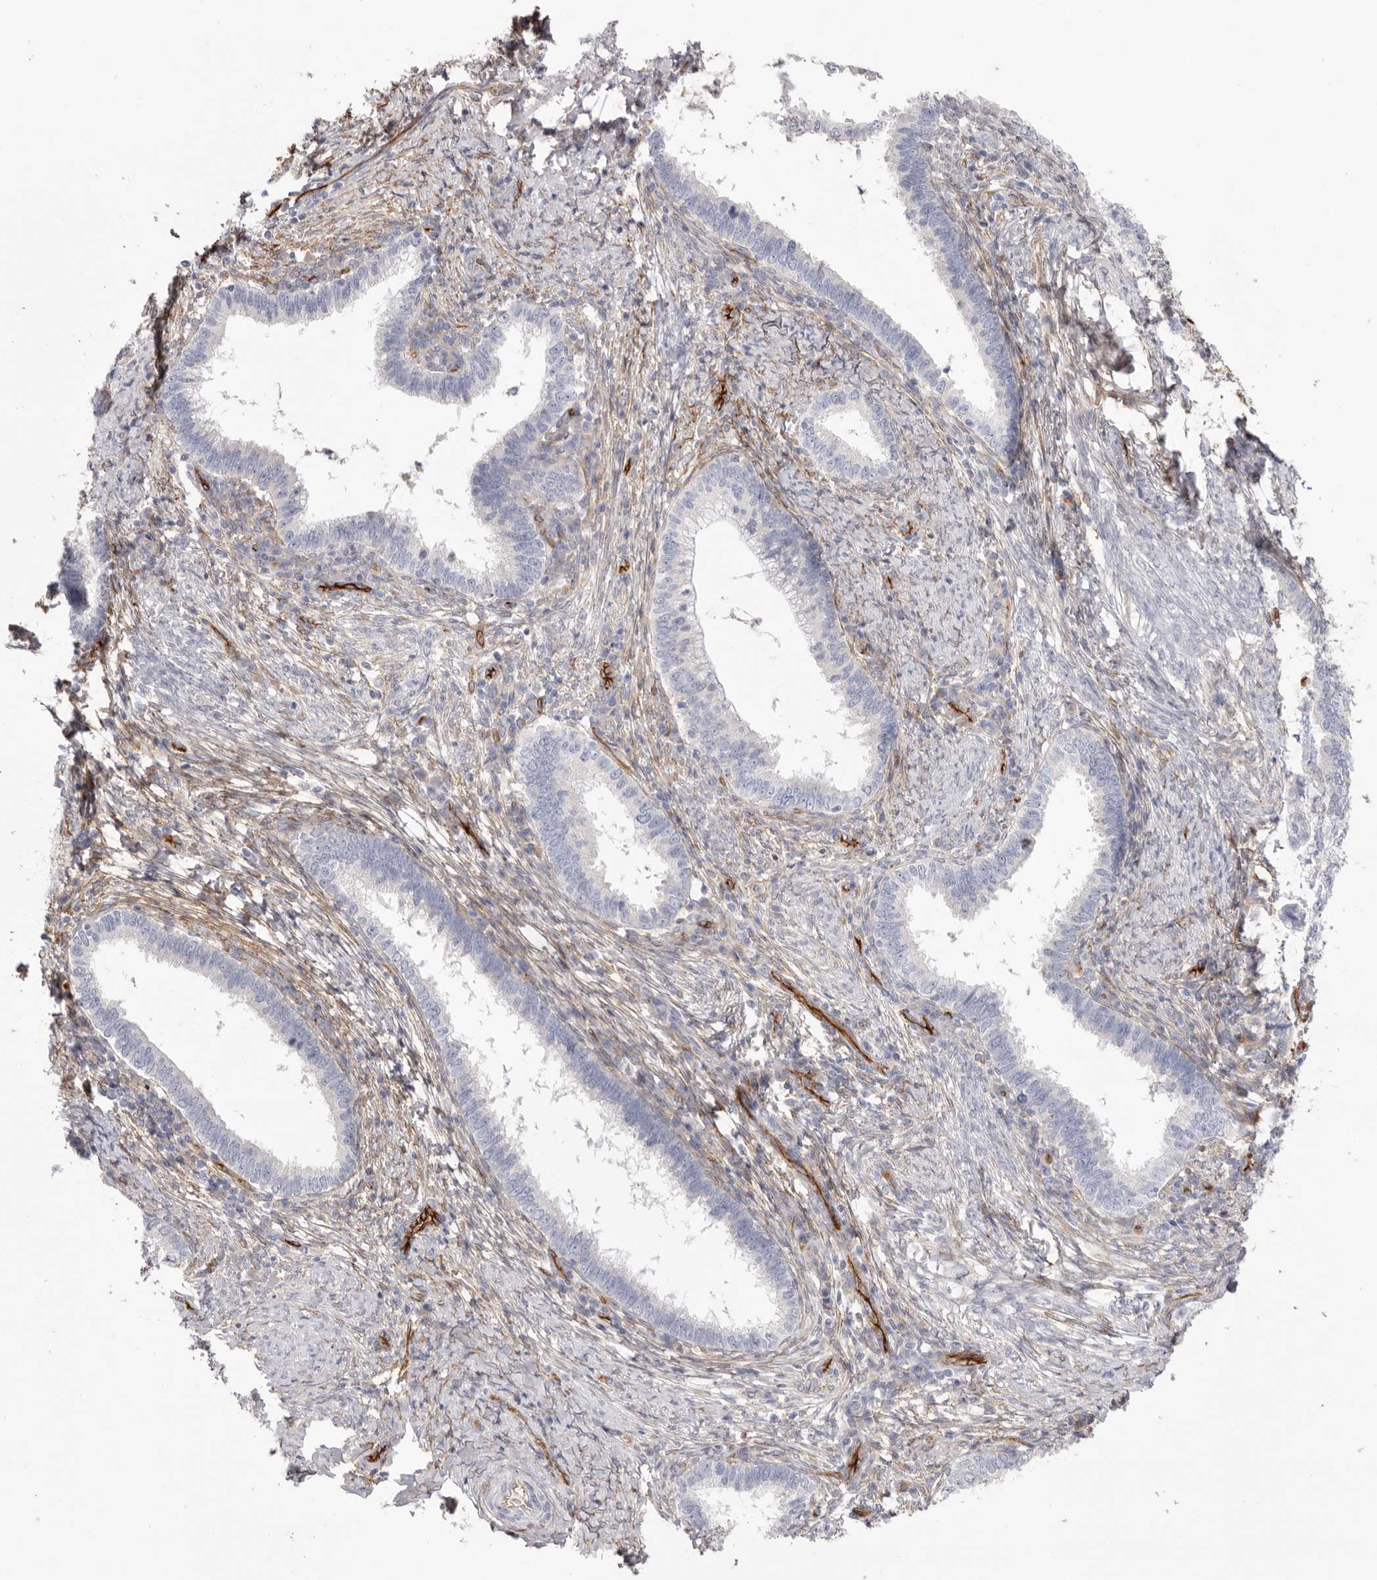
{"staining": {"intensity": "negative", "quantity": "none", "location": "none"}, "tissue": "cervical cancer", "cell_type": "Tumor cells", "image_type": "cancer", "snomed": [{"axis": "morphology", "description": "Adenocarcinoma, NOS"}, {"axis": "topography", "description": "Cervix"}], "caption": "Immunohistochemistry of cervical cancer shows no staining in tumor cells.", "gene": "LRRC66", "patient": {"sex": "female", "age": 36}}